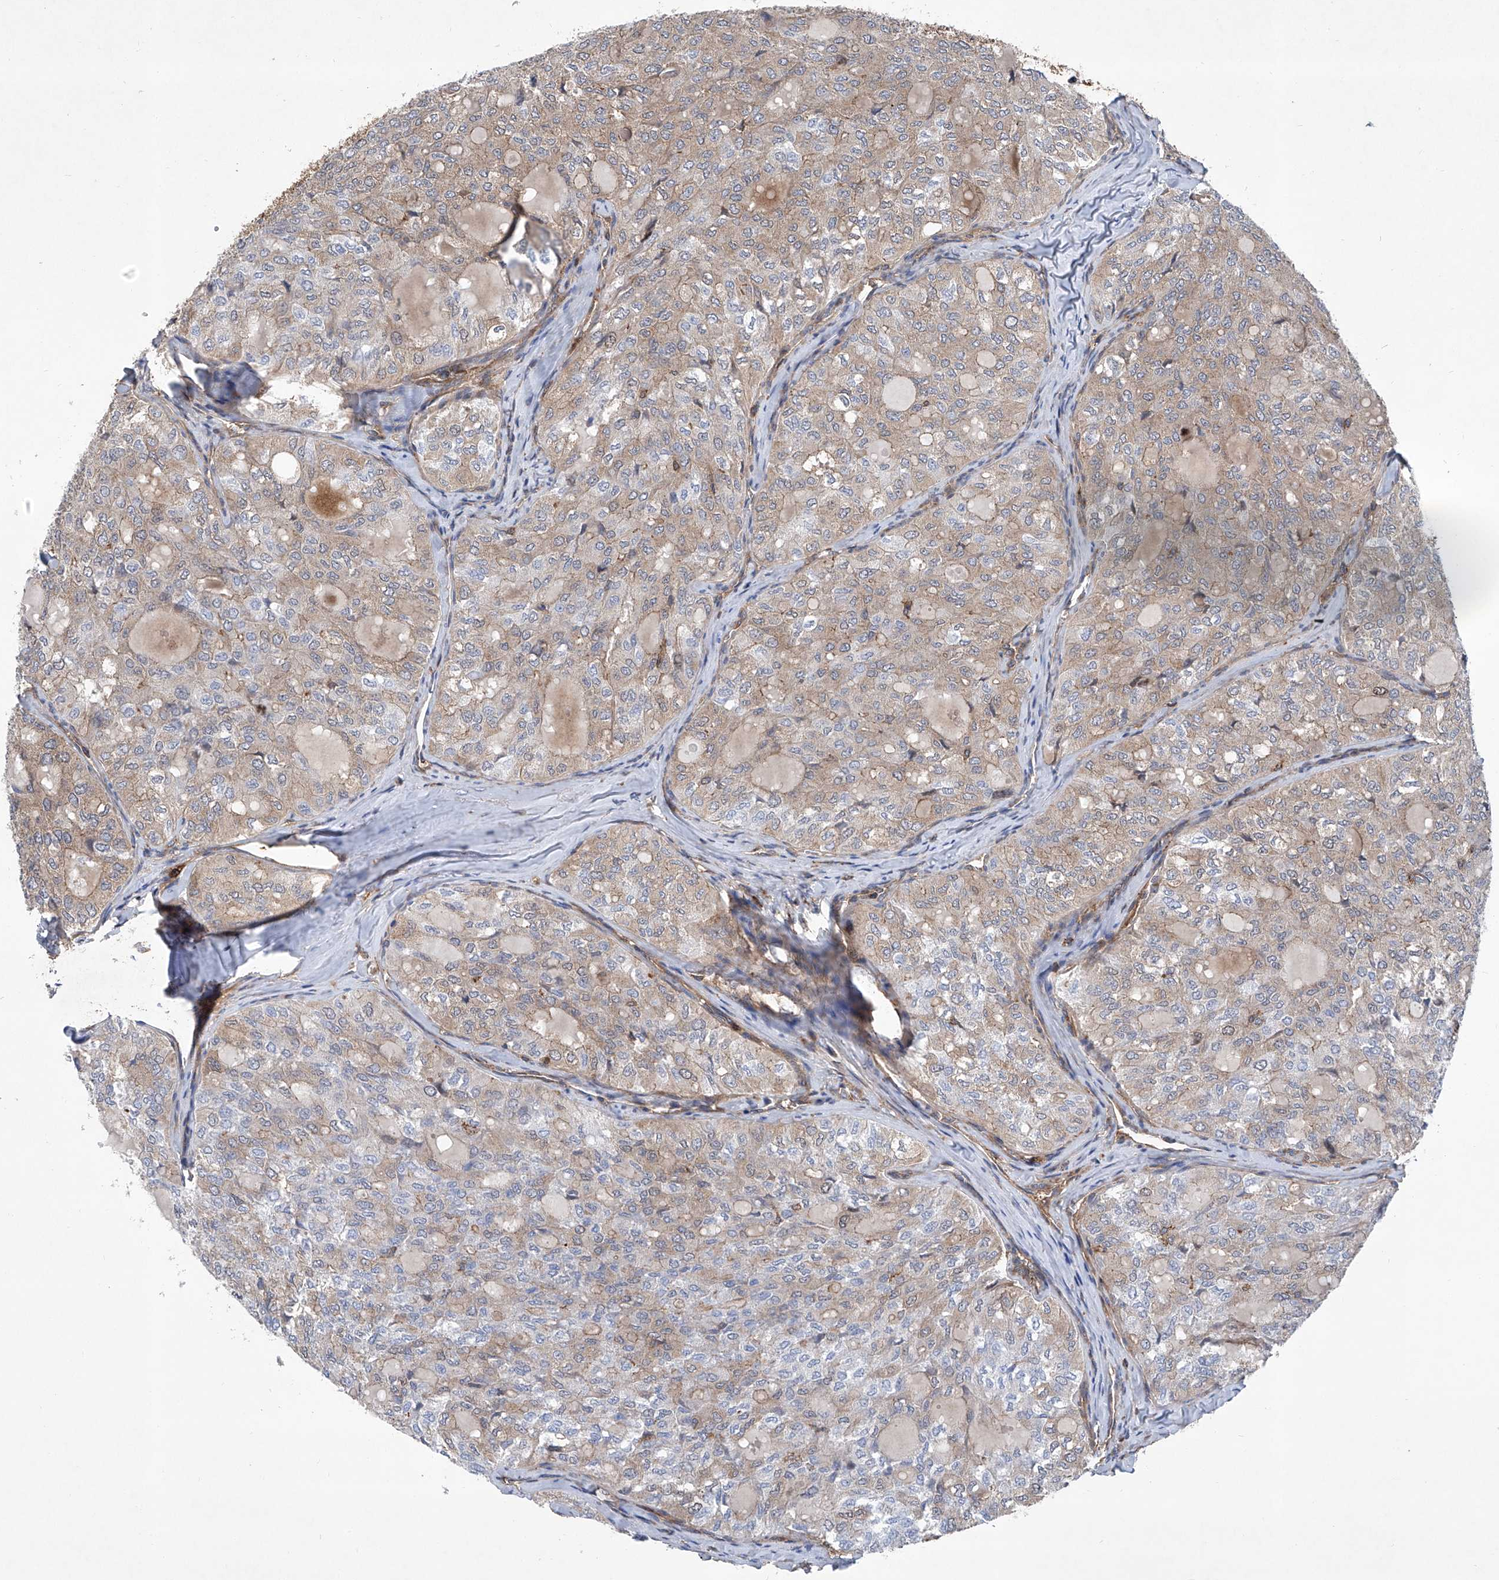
{"staining": {"intensity": "weak", "quantity": "25%-75%", "location": "cytoplasmic/membranous"}, "tissue": "thyroid cancer", "cell_type": "Tumor cells", "image_type": "cancer", "snomed": [{"axis": "morphology", "description": "Follicular adenoma carcinoma, NOS"}, {"axis": "topography", "description": "Thyroid gland"}], "caption": "This micrograph demonstrates IHC staining of human thyroid cancer, with low weak cytoplasmic/membranous staining in about 25%-75% of tumor cells.", "gene": "SMAP1", "patient": {"sex": "male", "age": 75}}